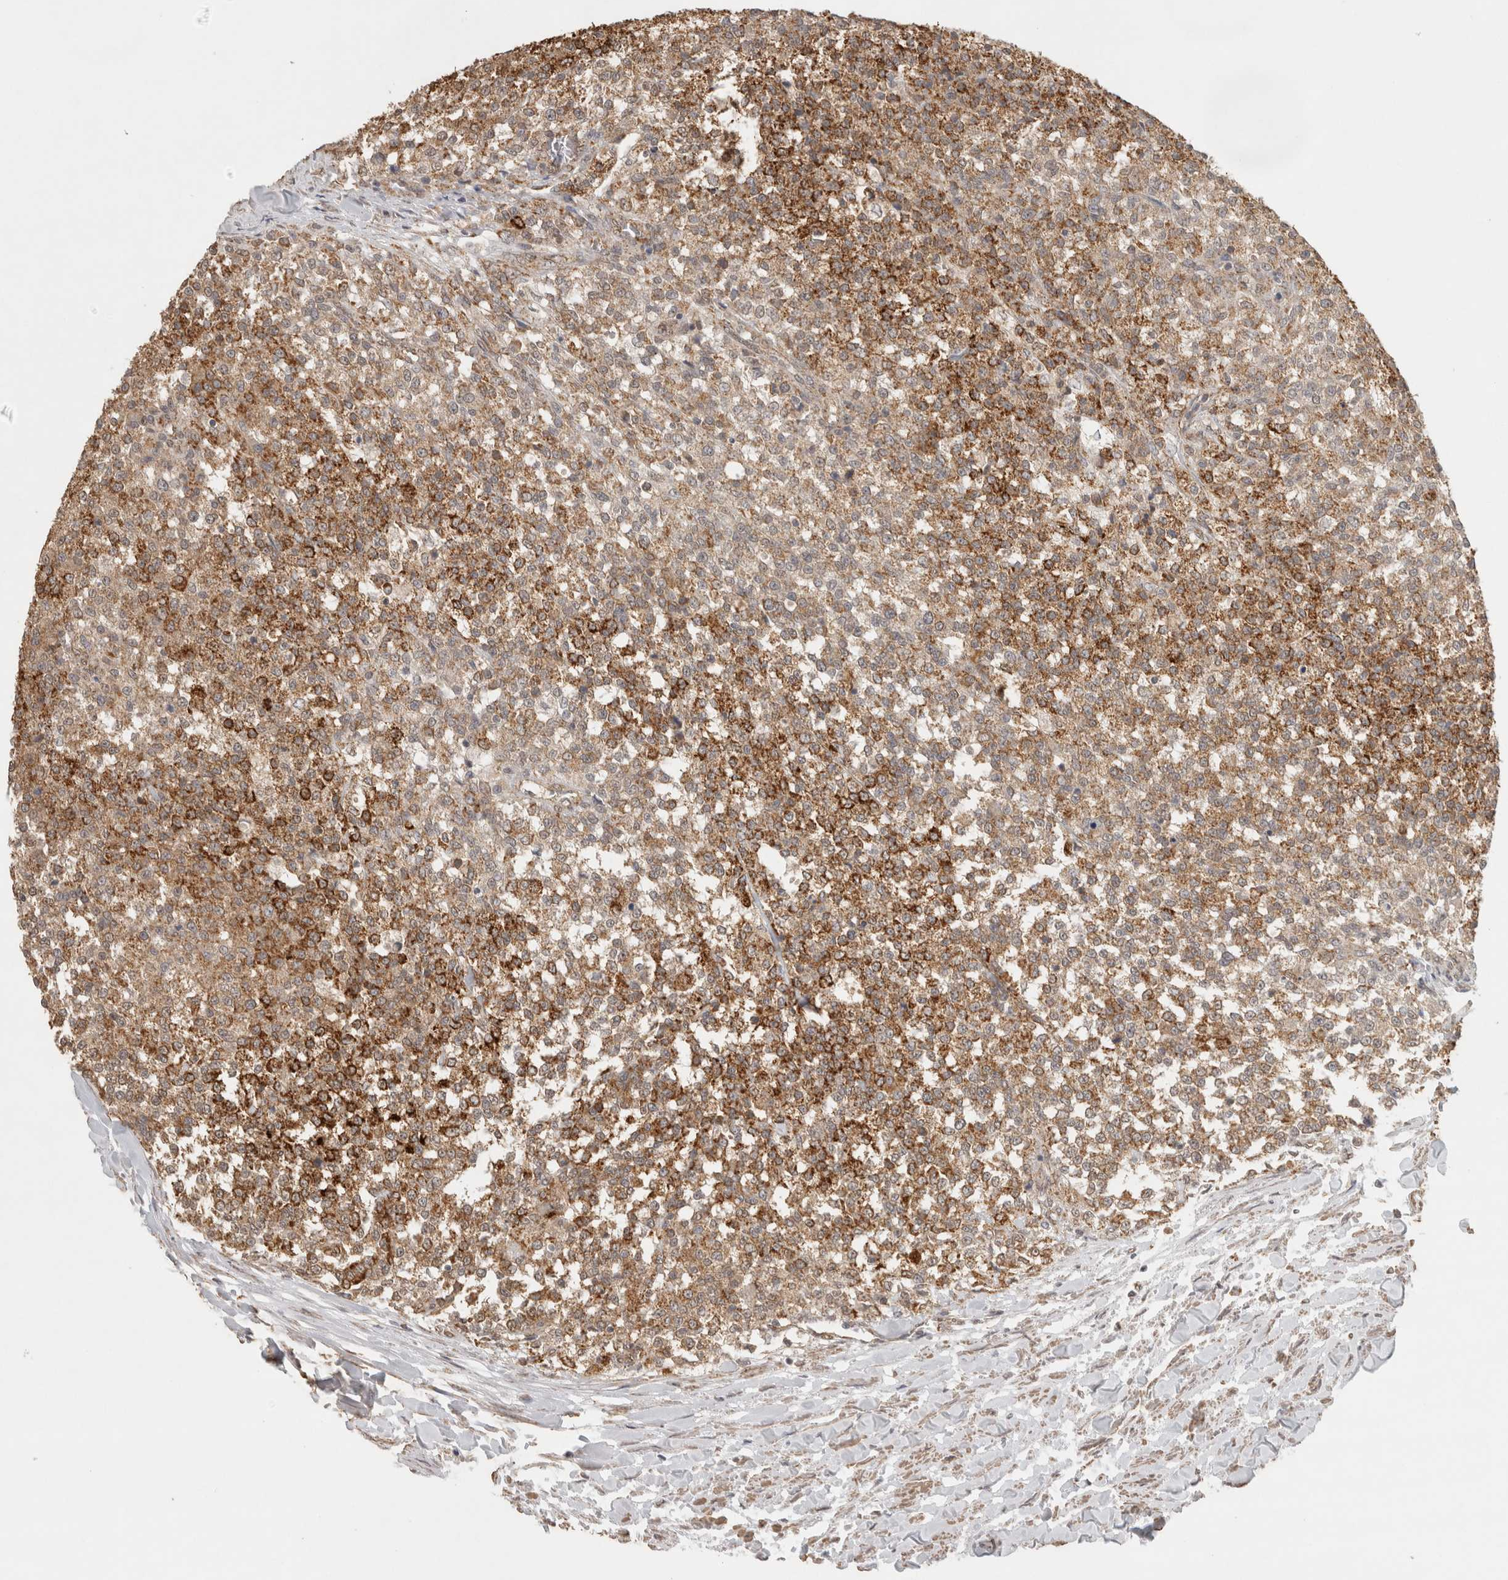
{"staining": {"intensity": "moderate", "quantity": ">75%", "location": "cytoplasmic/membranous"}, "tissue": "testis cancer", "cell_type": "Tumor cells", "image_type": "cancer", "snomed": [{"axis": "morphology", "description": "Seminoma, NOS"}, {"axis": "topography", "description": "Testis"}], "caption": "Immunohistochemistry staining of testis seminoma, which reveals medium levels of moderate cytoplasmic/membranous staining in about >75% of tumor cells indicating moderate cytoplasmic/membranous protein positivity. The staining was performed using DAB (3,3'-diaminobenzidine) (brown) for protein detection and nuclei were counterstained in hematoxylin (blue).", "gene": "BNIP3L", "patient": {"sex": "male", "age": 59}}